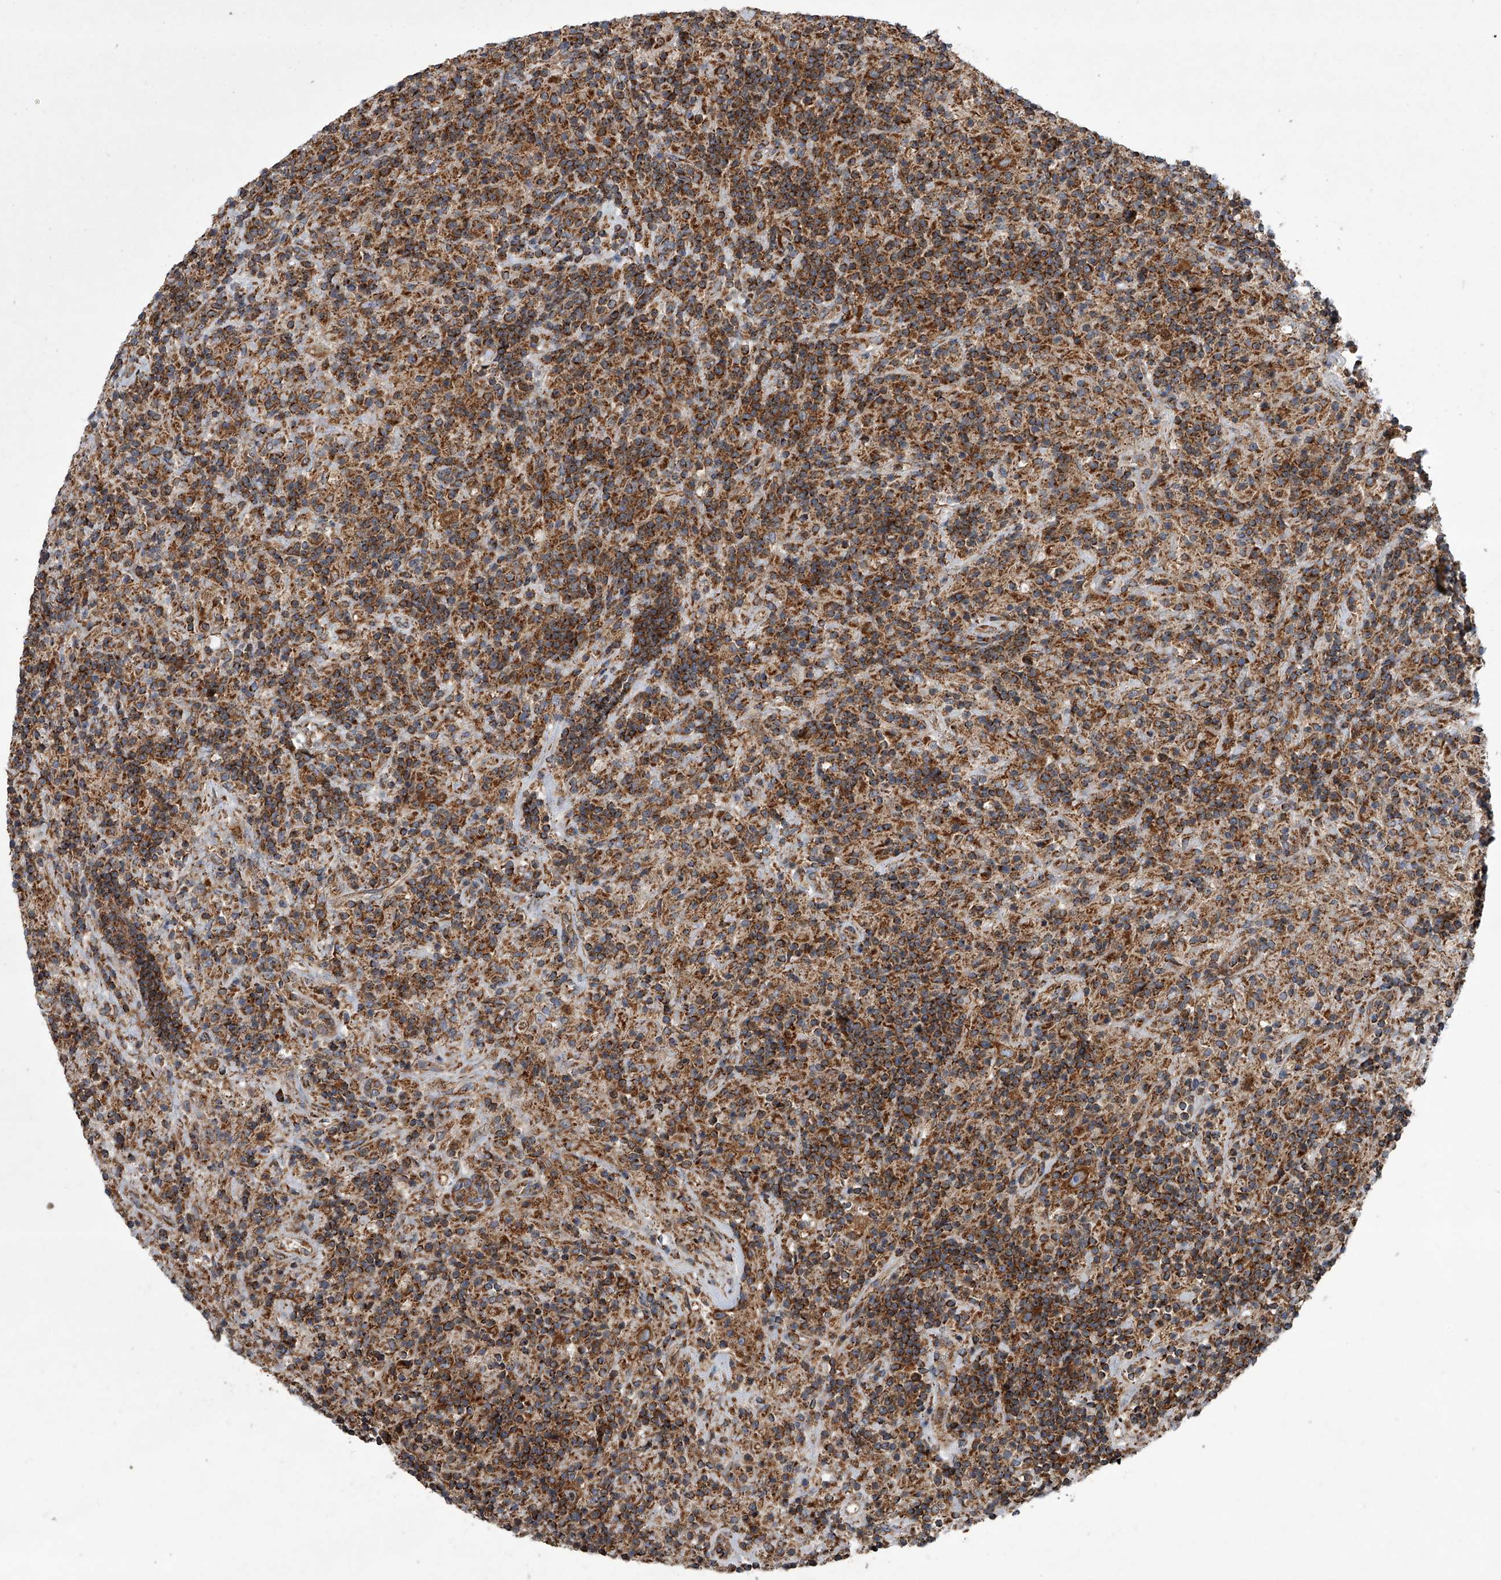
{"staining": {"intensity": "moderate", "quantity": ">75%", "location": "cytoplasmic/membranous"}, "tissue": "lymphoma", "cell_type": "Tumor cells", "image_type": "cancer", "snomed": [{"axis": "morphology", "description": "Hodgkin's disease, NOS"}, {"axis": "topography", "description": "Lymph node"}], "caption": "Immunohistochemical staining of lymphoma displays medium levels of moderate cytoplasmic/membranous protein expression in about >75% of tumor cells.", "gene": "ZC3H15", "patient": {"sex": "male", "age": 70}}